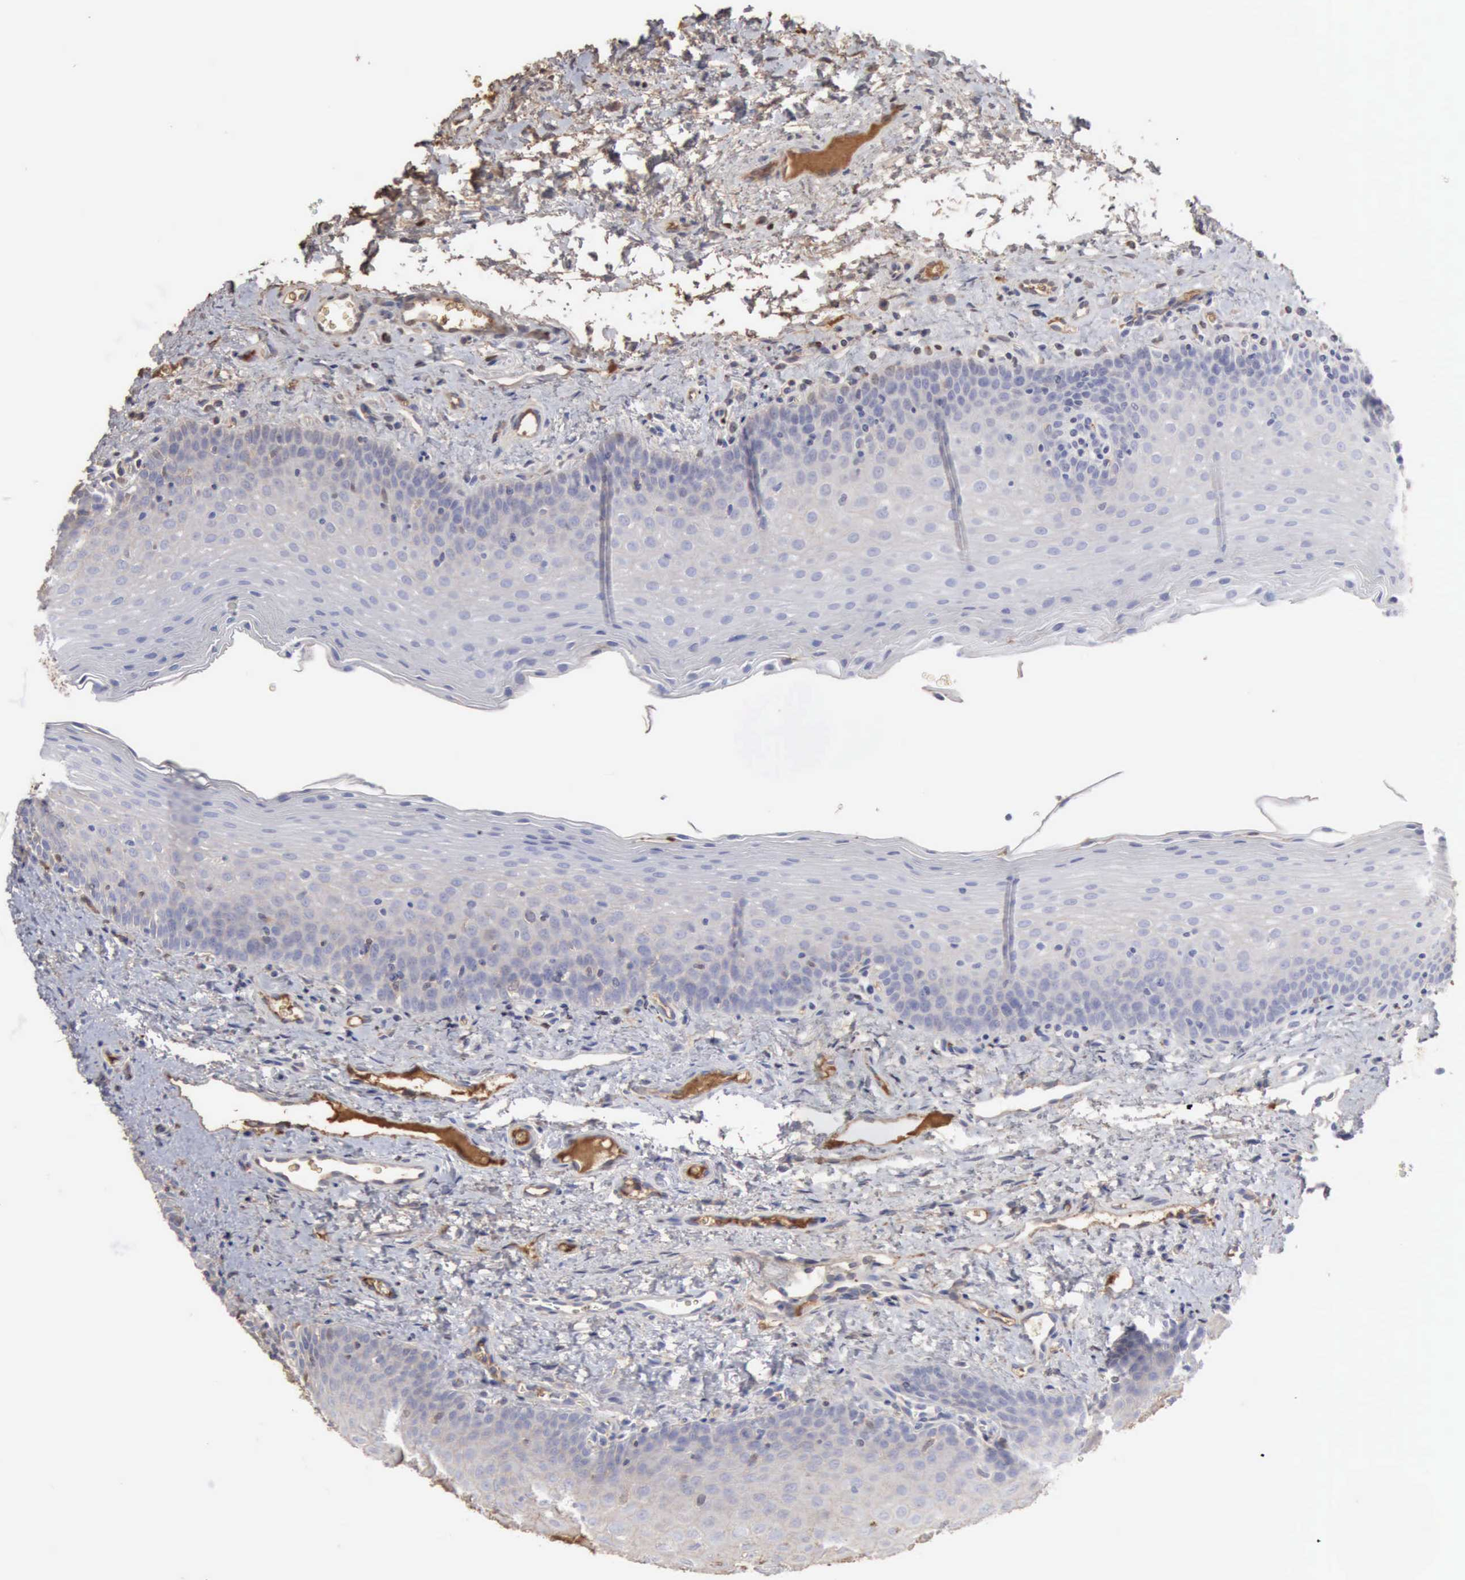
{"staining": {"intensity": "negative", "quantity": "none", "location": "none"}, "tissue": "oral mucosa", "cell_type": "Squamous epithelial cells", "image_type": "normal", "snomed": [{"axis": "morphology", "description": "Normal tissue, NOS"}, {"axis": "topography", "description": "Oral tissue"}], "caption": "This image is of normal oral mucosa stained with IHC to label a protein in brown with the nuclei are counter-stained blue. There is no staining in squamous epithelial cells.", "gene": "SERPINA1", "patient": {"sex": "male", "age": 20}}